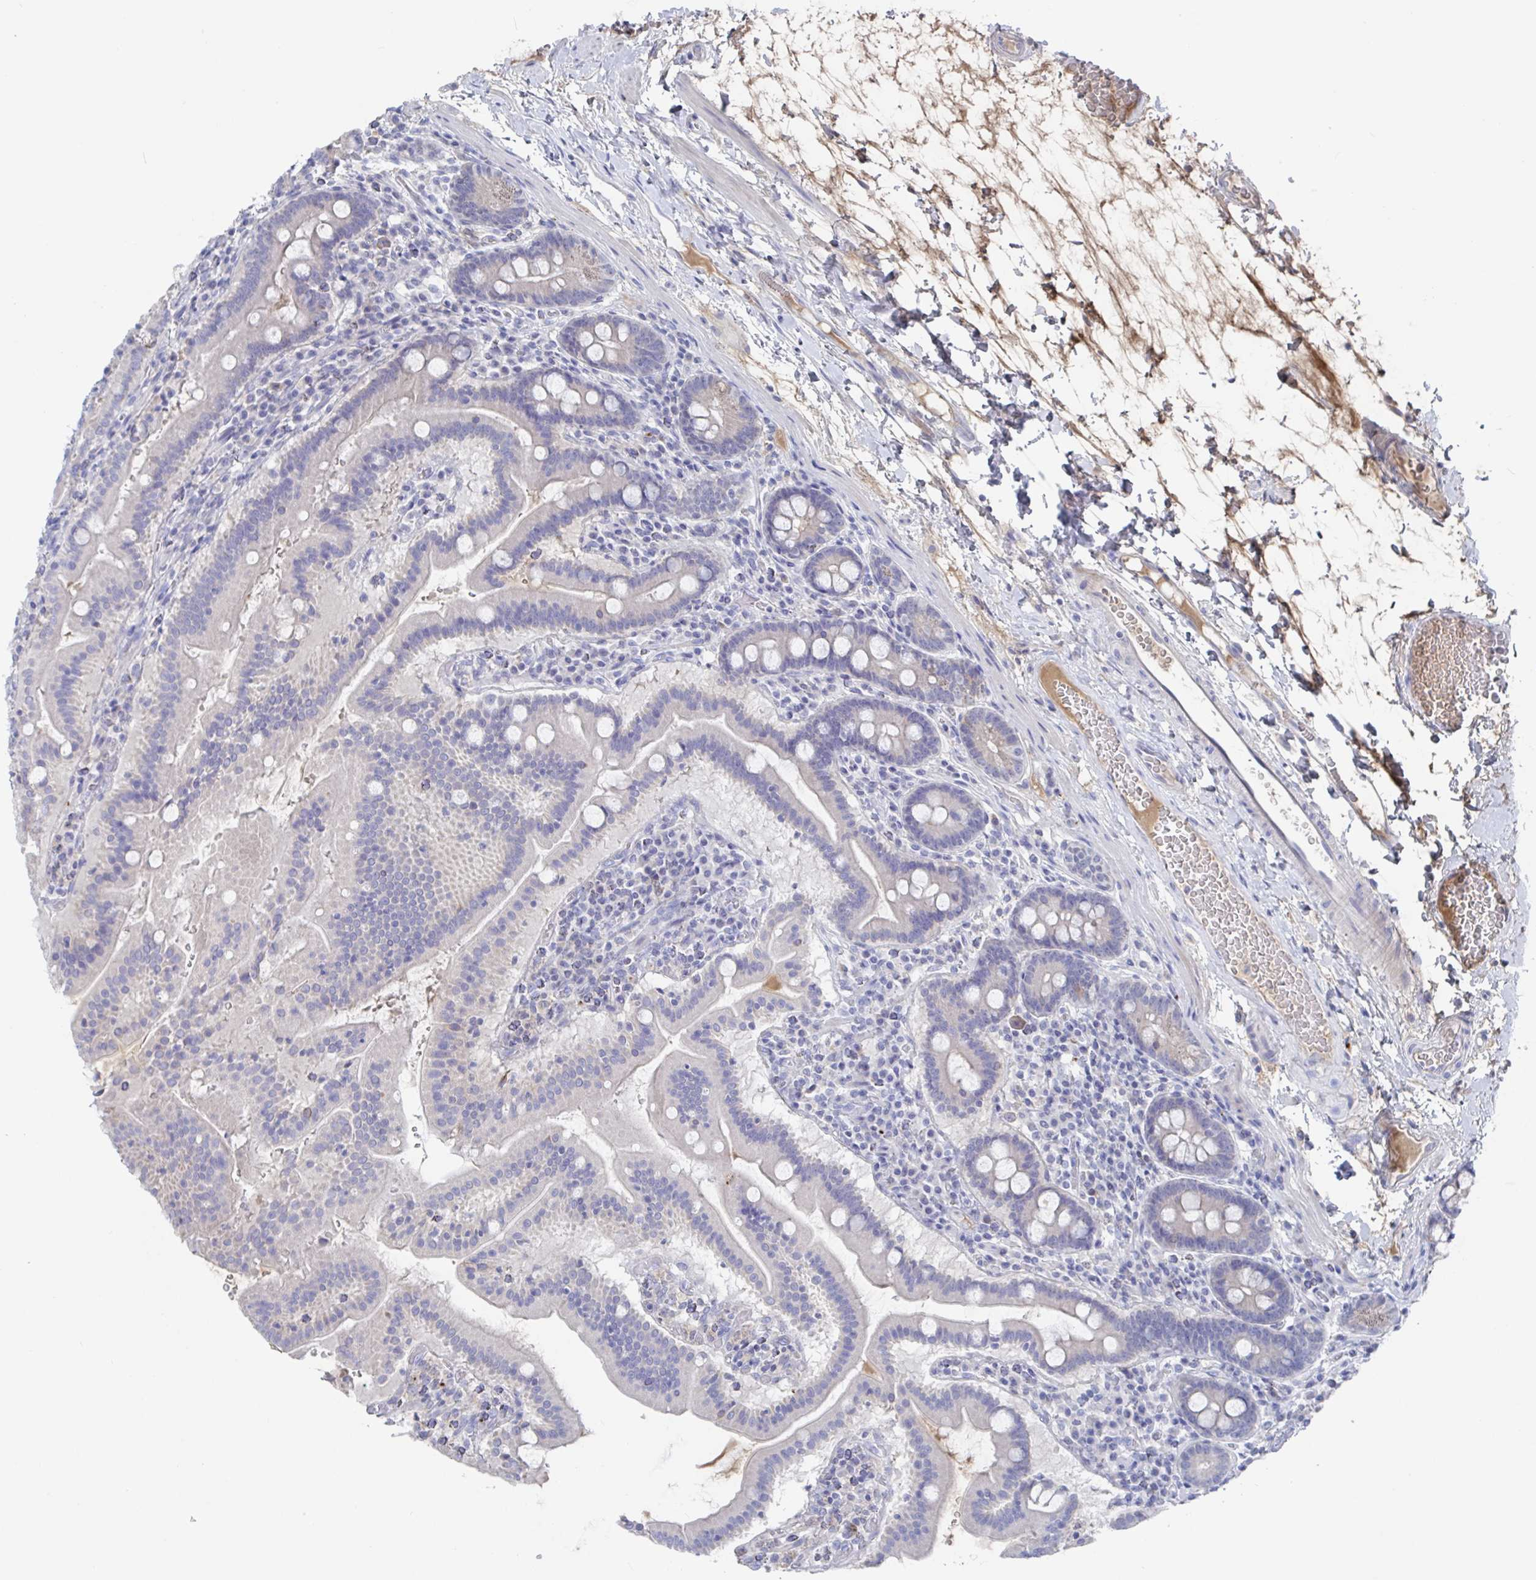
{"staining": {"intensity": "negative", "quantity": "none", "location": "none"}, "tissue": "small intestine", "cell_type": "Glandular cells", "image_type": "normal", "snomed": [{"axis": "morphology", "description": "Normal tissue, NOS"}, {"axis": "topography", "description": "Small intestine"}], "caption": "Immunohistochemistry of benign human small intestine demonstrates no positivity in glandular cells.", "gene": "GPR148", "patient": {"sex": "male", "age": 26}}